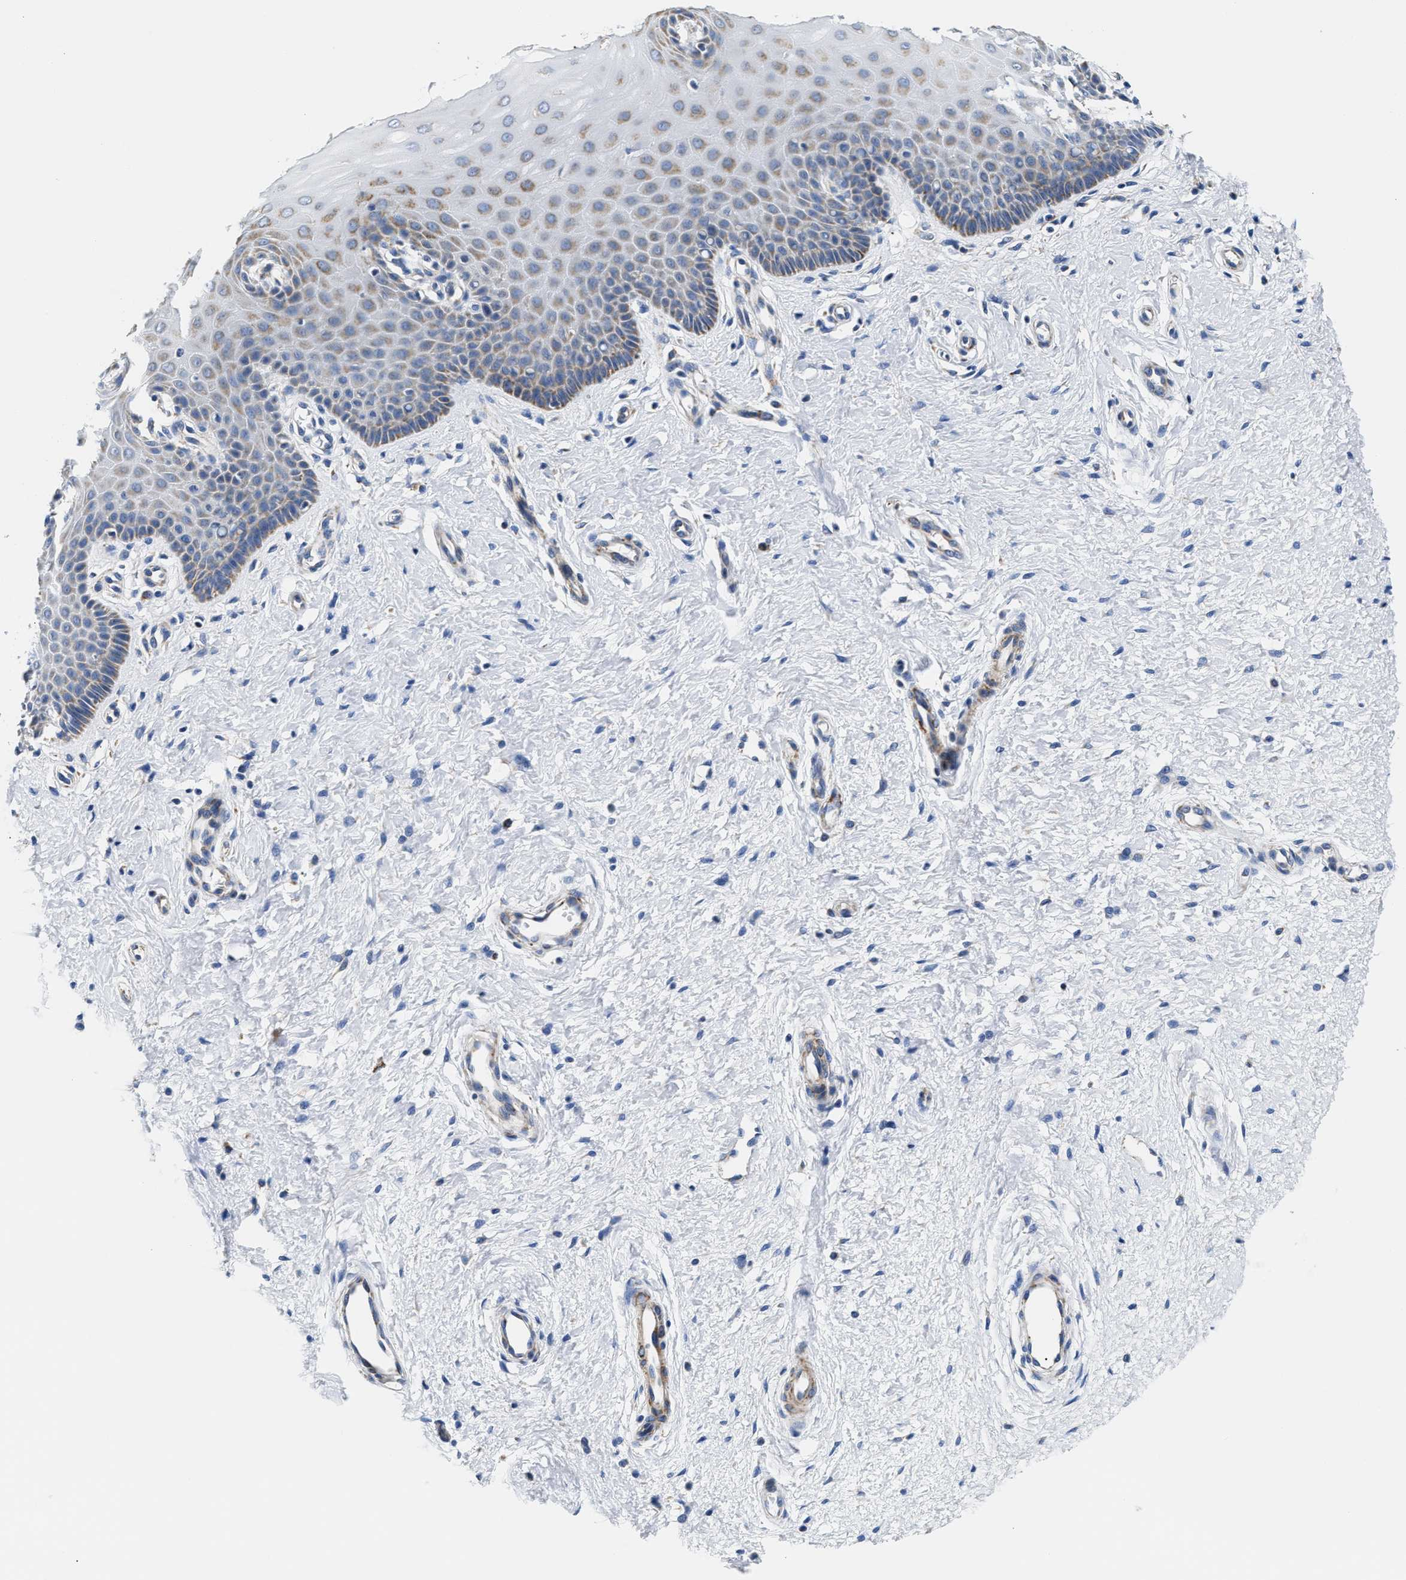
{"staining": {"intensity": "weak", "quantity": ">75%", "location": "cytoplasmic/membranous"}, "tissue": "cervix", "cell_type": "Squamous epithelial cells", "image_type": "normal", "snomed": [{"axis": "morphology", "description": "Normal tissue, NOS"}, {"axis": "topography", "description": "Cervix"}], "caption": "An IHC image of unremarkable tissue is shown. Protein staining in brown shows weak cytoplasmic/membranous positivity in cervix within squamous epithelial cells.", "gene": "ACADVL", "patient": {"sex": "female", "age": 55}}